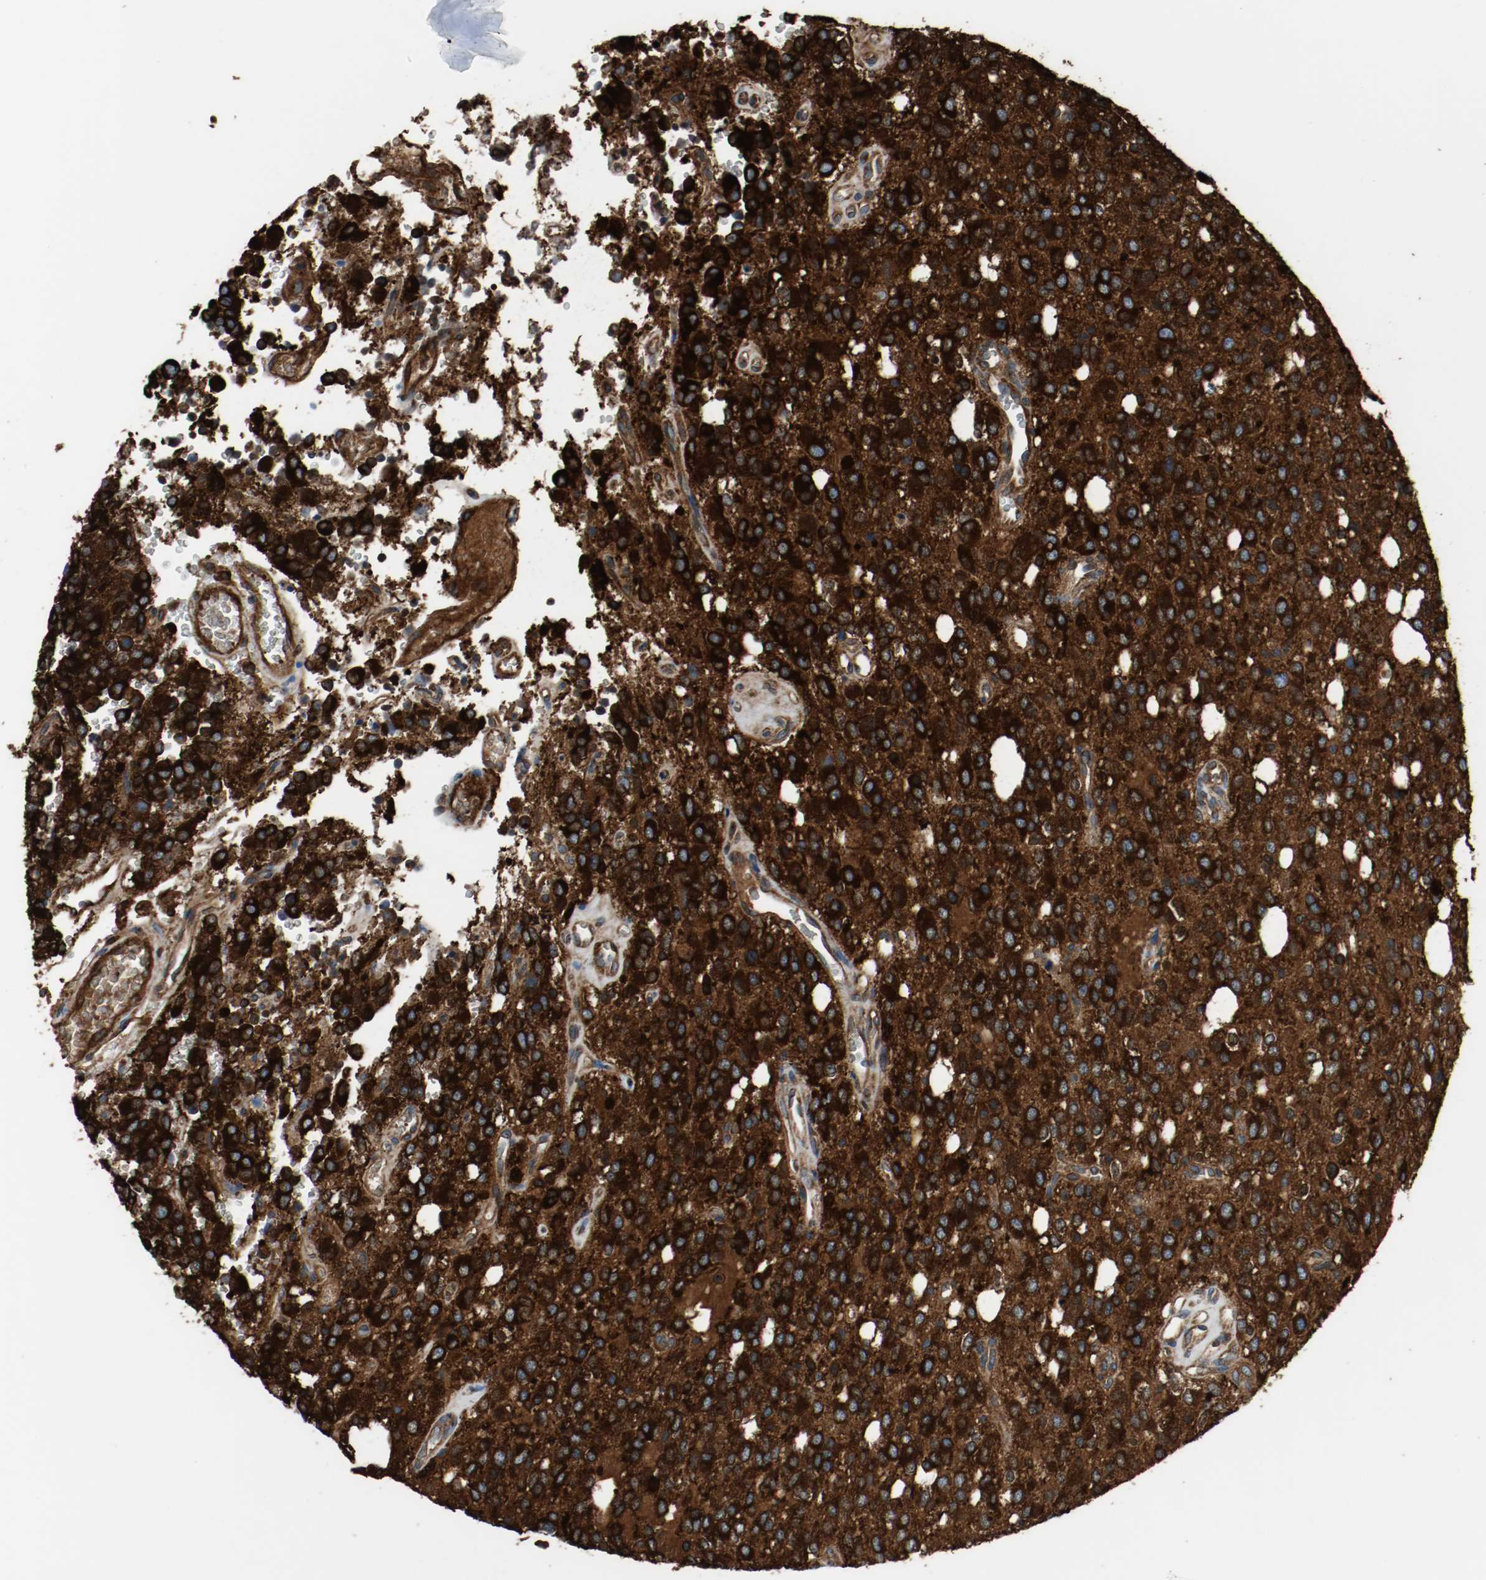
{"staining": {"intensity": "strong", "quantity": ">75%", "location": "cytoplasmic/membranous"}, "tissue": "glioma", "cell_type": "Tumor cells", "image_type": "cancer", "snomed": [{"axis": "morphology", "description": "Glioma, malignant, High grade"}, {"axis": "topography", "description": "Brain"}], "caption": "This is a photomicrograph of immunohistochemistry (IHC) staining of glioma, which shows strong staining in the cytoplasmic/membranous of tumor cells.", "gene": "TUBA3D", "patient": {"sex": "male", "age": 47}}